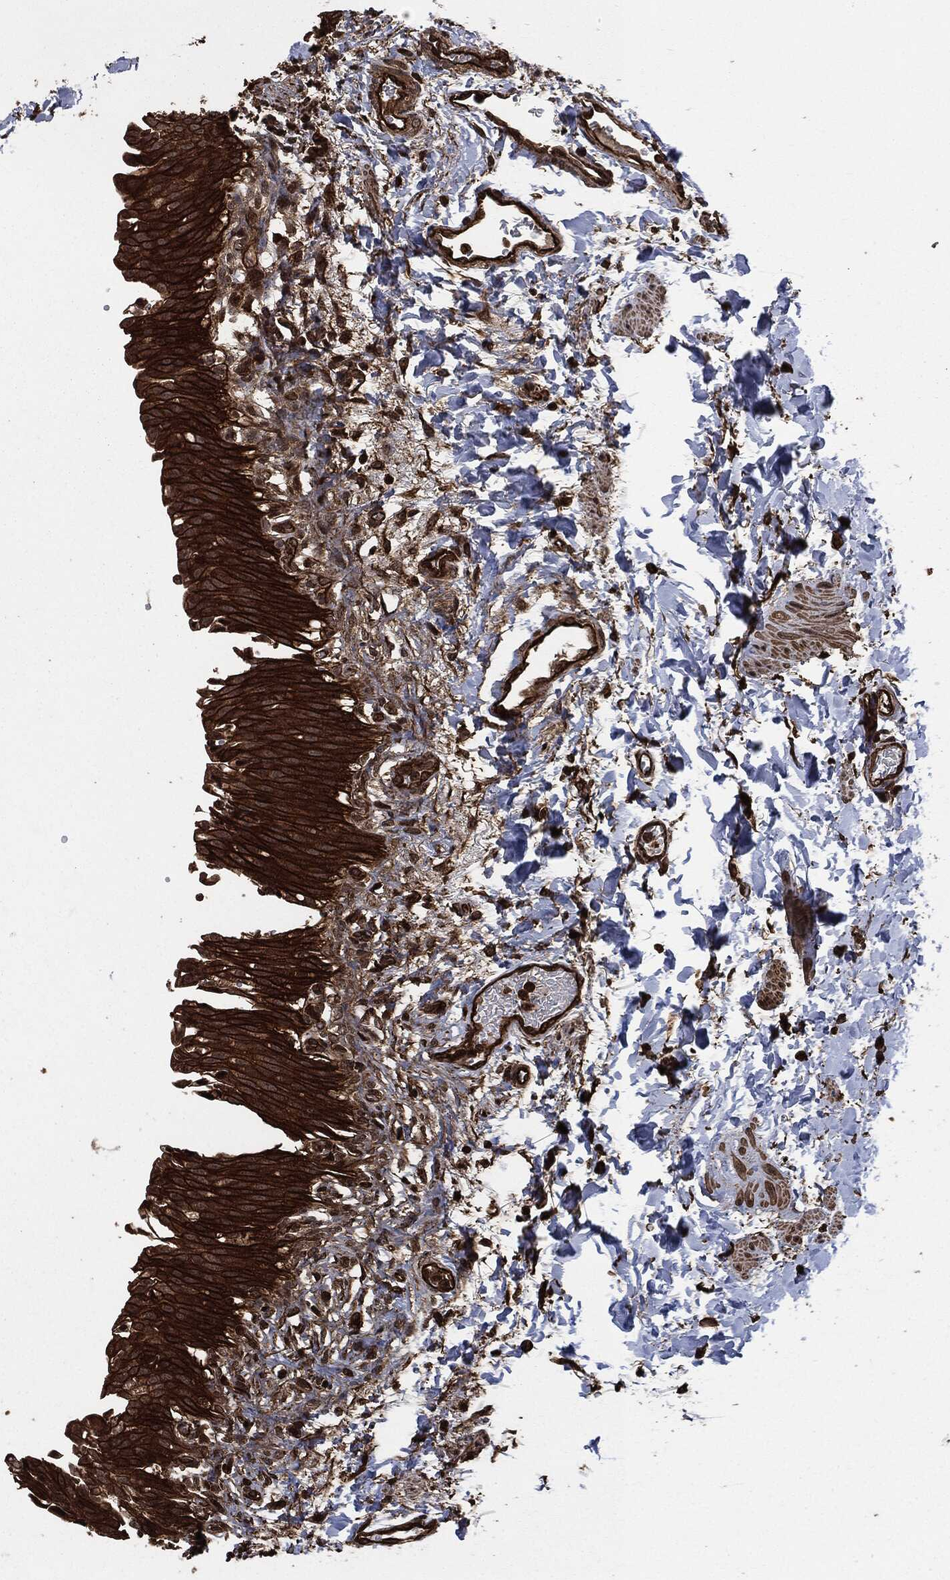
{"staining": {"intensity": "strong", "quantity": ">75%", "location": "cytoplasmic/membranous"}, "tissue": "urinary bladder", "cell_type": "Urothelial cells", "image_type": "normal", "snomed": [{"axis": "morphology", "description": "Normal tissue, NOS"}, {"axis": "topography", "description": "Urinary bladder"}], "caption": "About >75% of urothelial cells in benign urinary bladder show strong cytoplasmic/membranous protein expression as visualized by brown immunohistochemical staining.", "gene": "HRAS", "patient": {"sex": "female", "age": 60}}